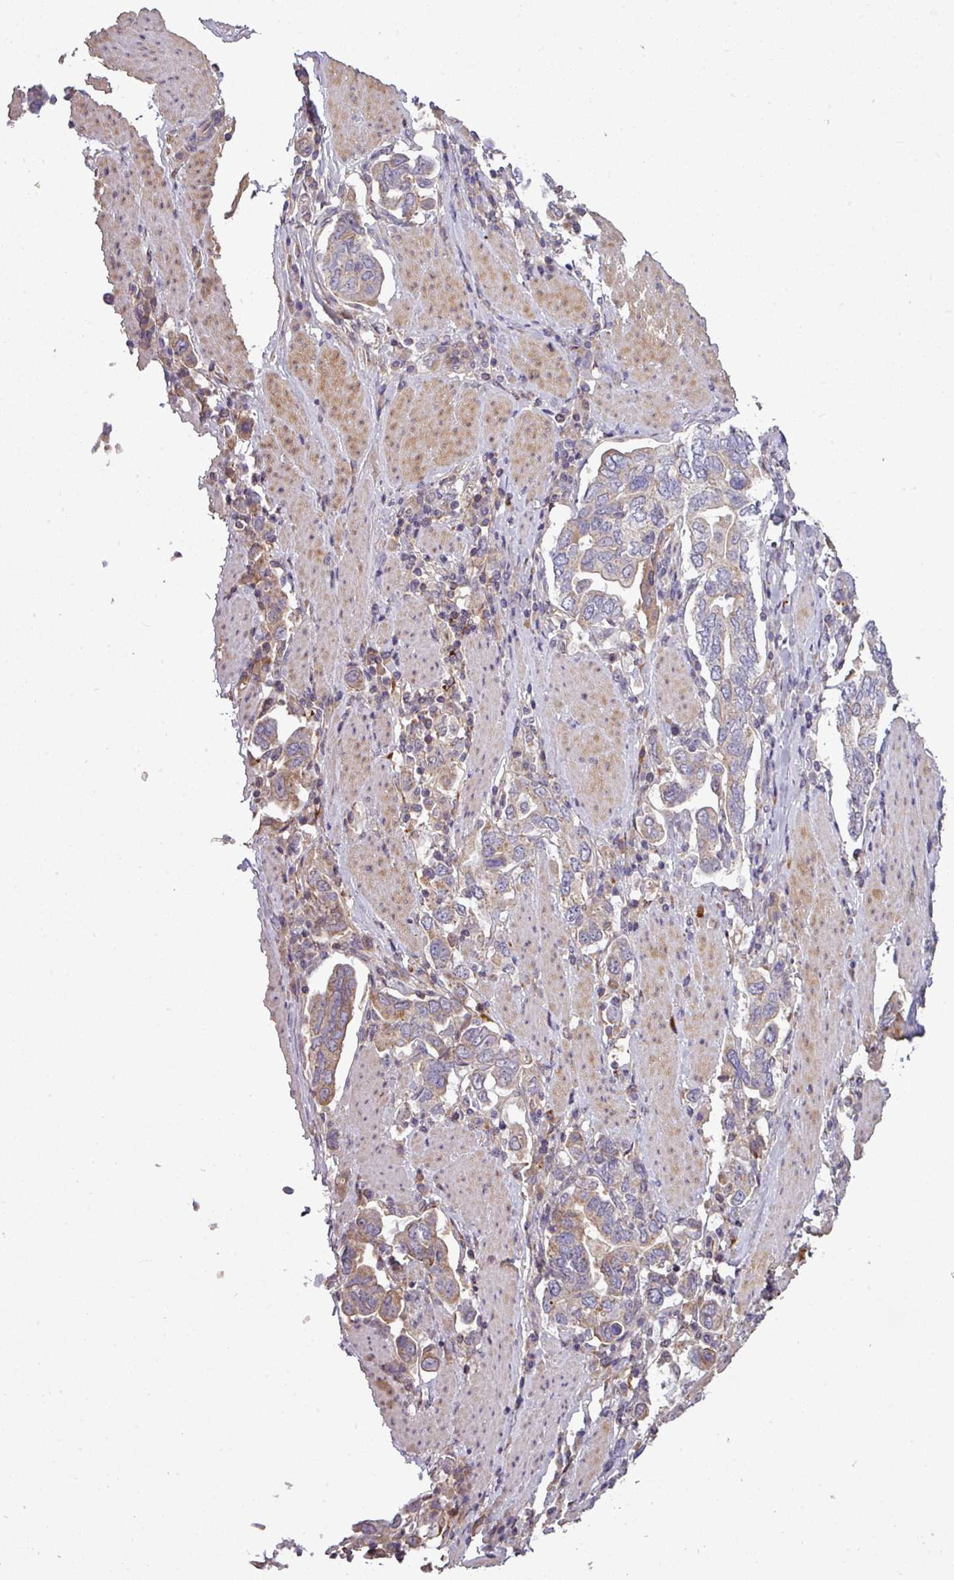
{"staining": {"intensity": "weak", "quantity": "<25%", "location": "cytoplasmic/membranous"}, "tissue": "stomach cancer", "cell_type": "Tumor cells", "image_type": "cancer", "snomed": [{"axis": "morphology", "description": "Adenocarcinoma, NOS"}, {"axis": "topography", "description": "Stomach, upper"}, {"axis": "topography", "description": "Stomach"}], "caption": "IHC of human stomach adenocarcinoma reveals no staining in tumor cells. (DAB (3,3'-diaminobenzidine) IHC visualized using brightfield microscopy, high magnification).", "gene": "PAPLN", "patient": {"sex": "male", "age": 62}}